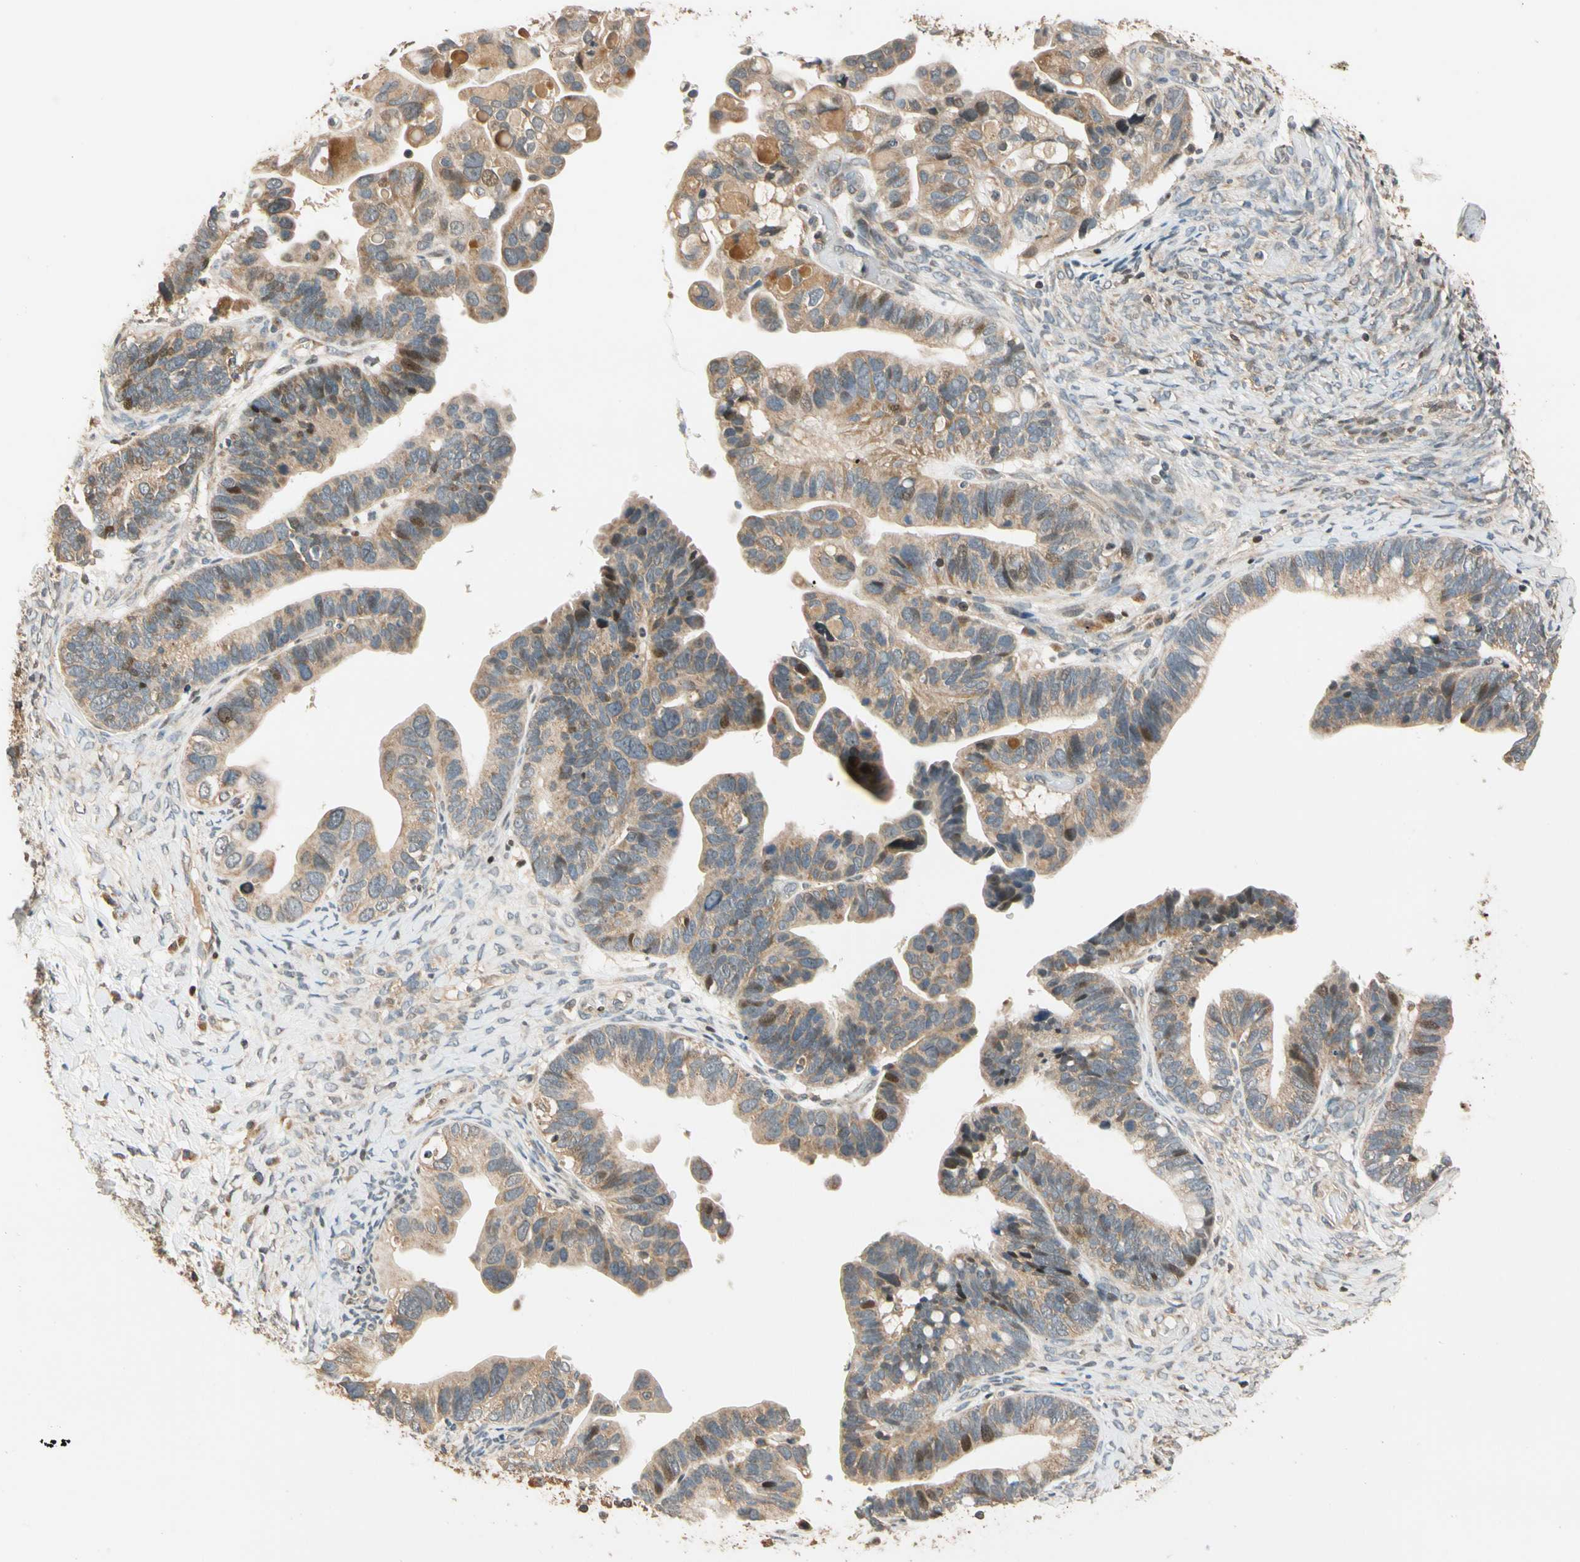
{"staining": {"intensity": "moderate", "quantity": ">75%", "location": "cytoplasmic/membranous,nuclear"}, "tissue": "ovarian cancer", "cell_type": "Tumor cells", "image_type": "cancer", "snomed": [{"axis": "morphology", "description": "Cystadenocarcinoma, serous, NOS"}, {"axis": "topography", "description": "Ovary"}], "caption": "Immunohistochemistry micrograph of ovarian cancer stained for a protein (brown), which shows medium levels of moderate cytoplasmic/membranous and nuclear staining in approximately >75% of tumor cells.", "gene": "HECW1", "patient": {"sex": "female", "age": 56}}